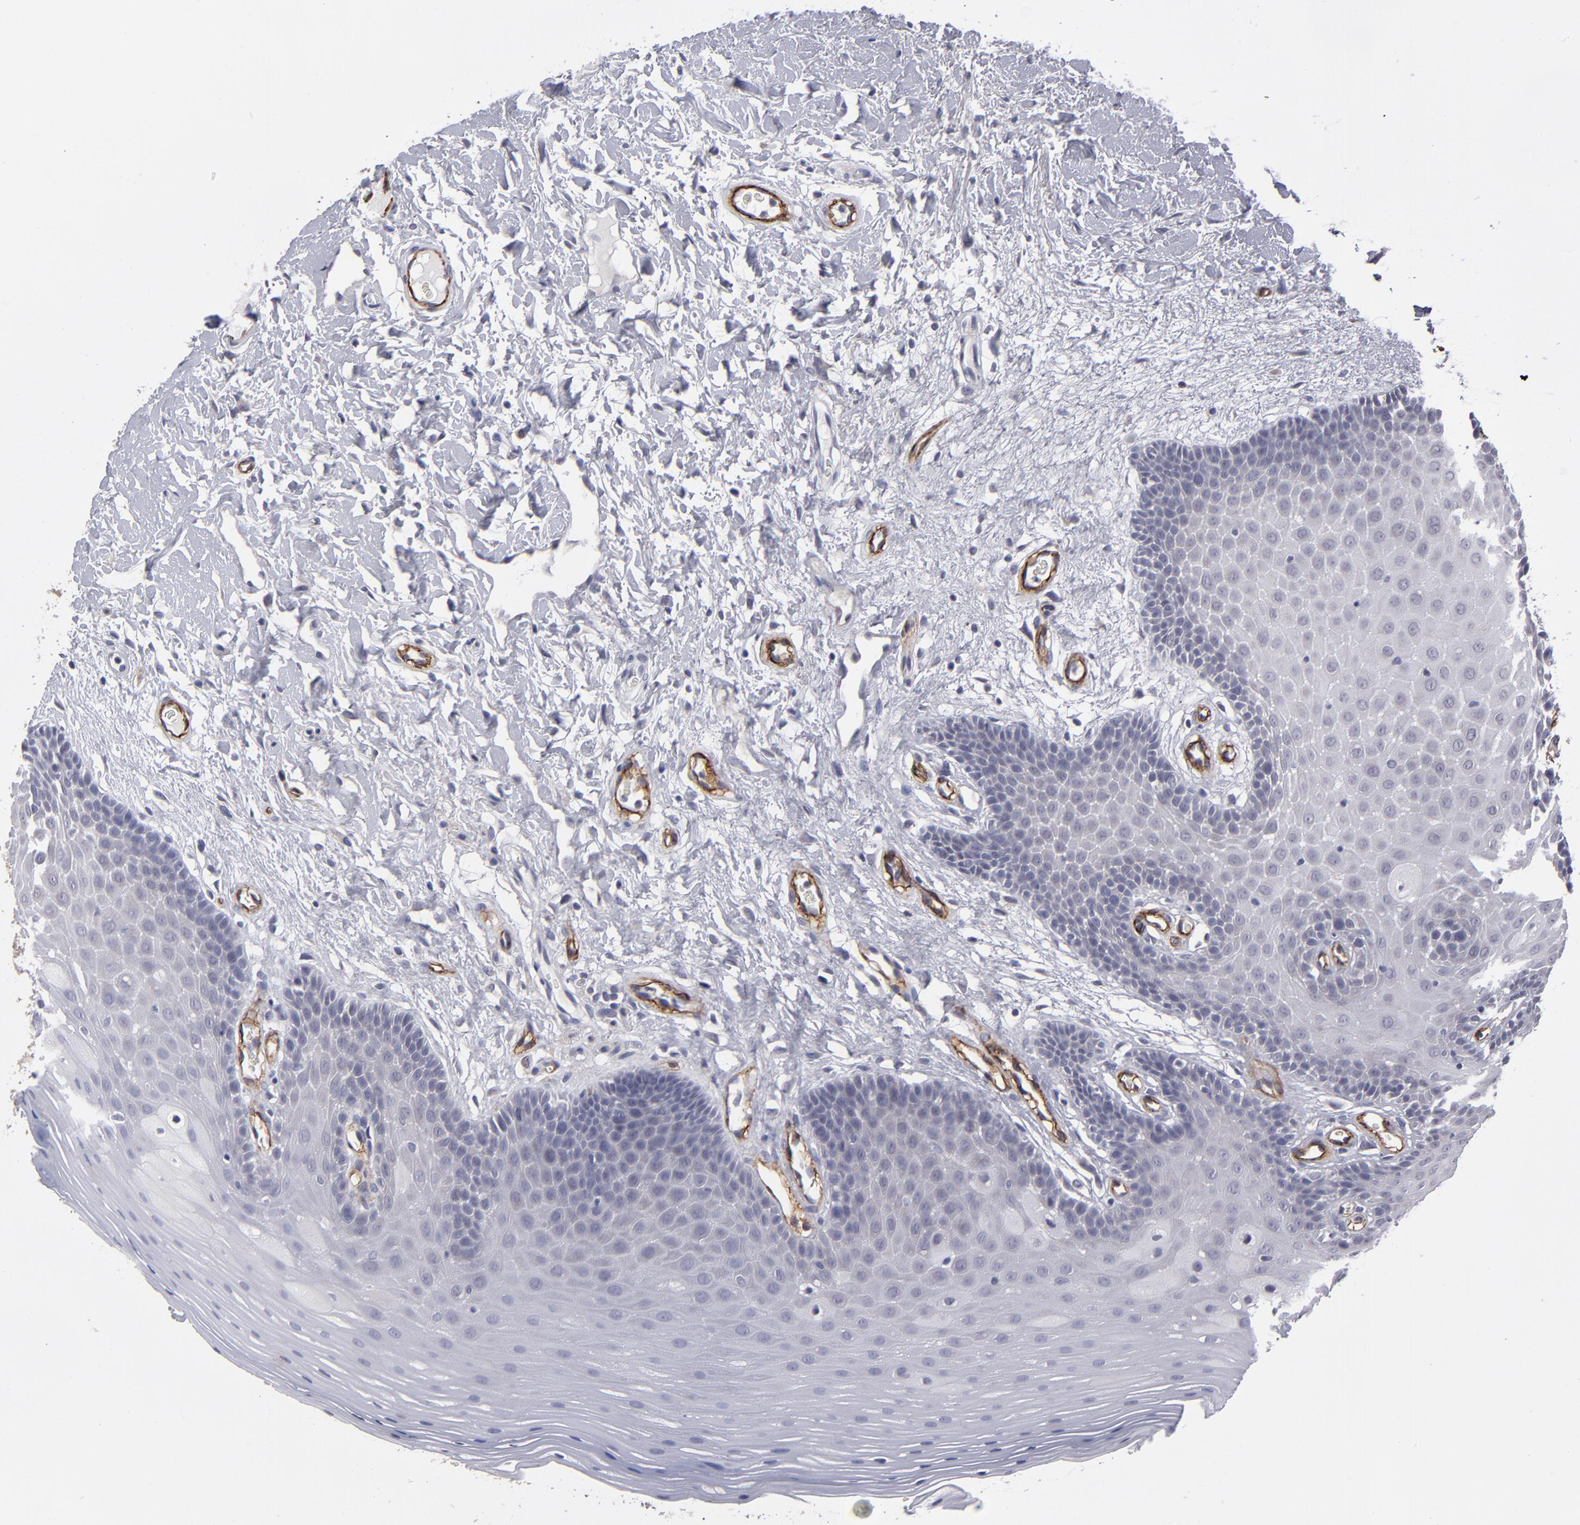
{"staining": {"intensity": "negative", "quantity": "none", "location": "none"}, "tissue": "oral mucosa", "cell_type": "Squamous epithelial cells", "image_type": "normal", "snomed": [{"axis": "morphology", "description": "Normal tissue, NOS"}, {"axis": "morphology", "description": "Squamous cell carcinoma, NOS"}, {"axis": "topography", "description": "Skeletal muscle"}, {"axis": "topography", "description": "Oral tissue"}, {"axis": "topography", "description": "Head-Neck"}], "caption": "Immunohistochemical staining of benign oral mucosa shows no significant expression in squamous epithelial cells. The staining is performed using DAB (3,3'-diaminobenzidine) brown chromogen with nuclei counter-stained in using hematoxylin.", "gene": "ZNF175", "patient": {"sex": "male", "age": 71}}